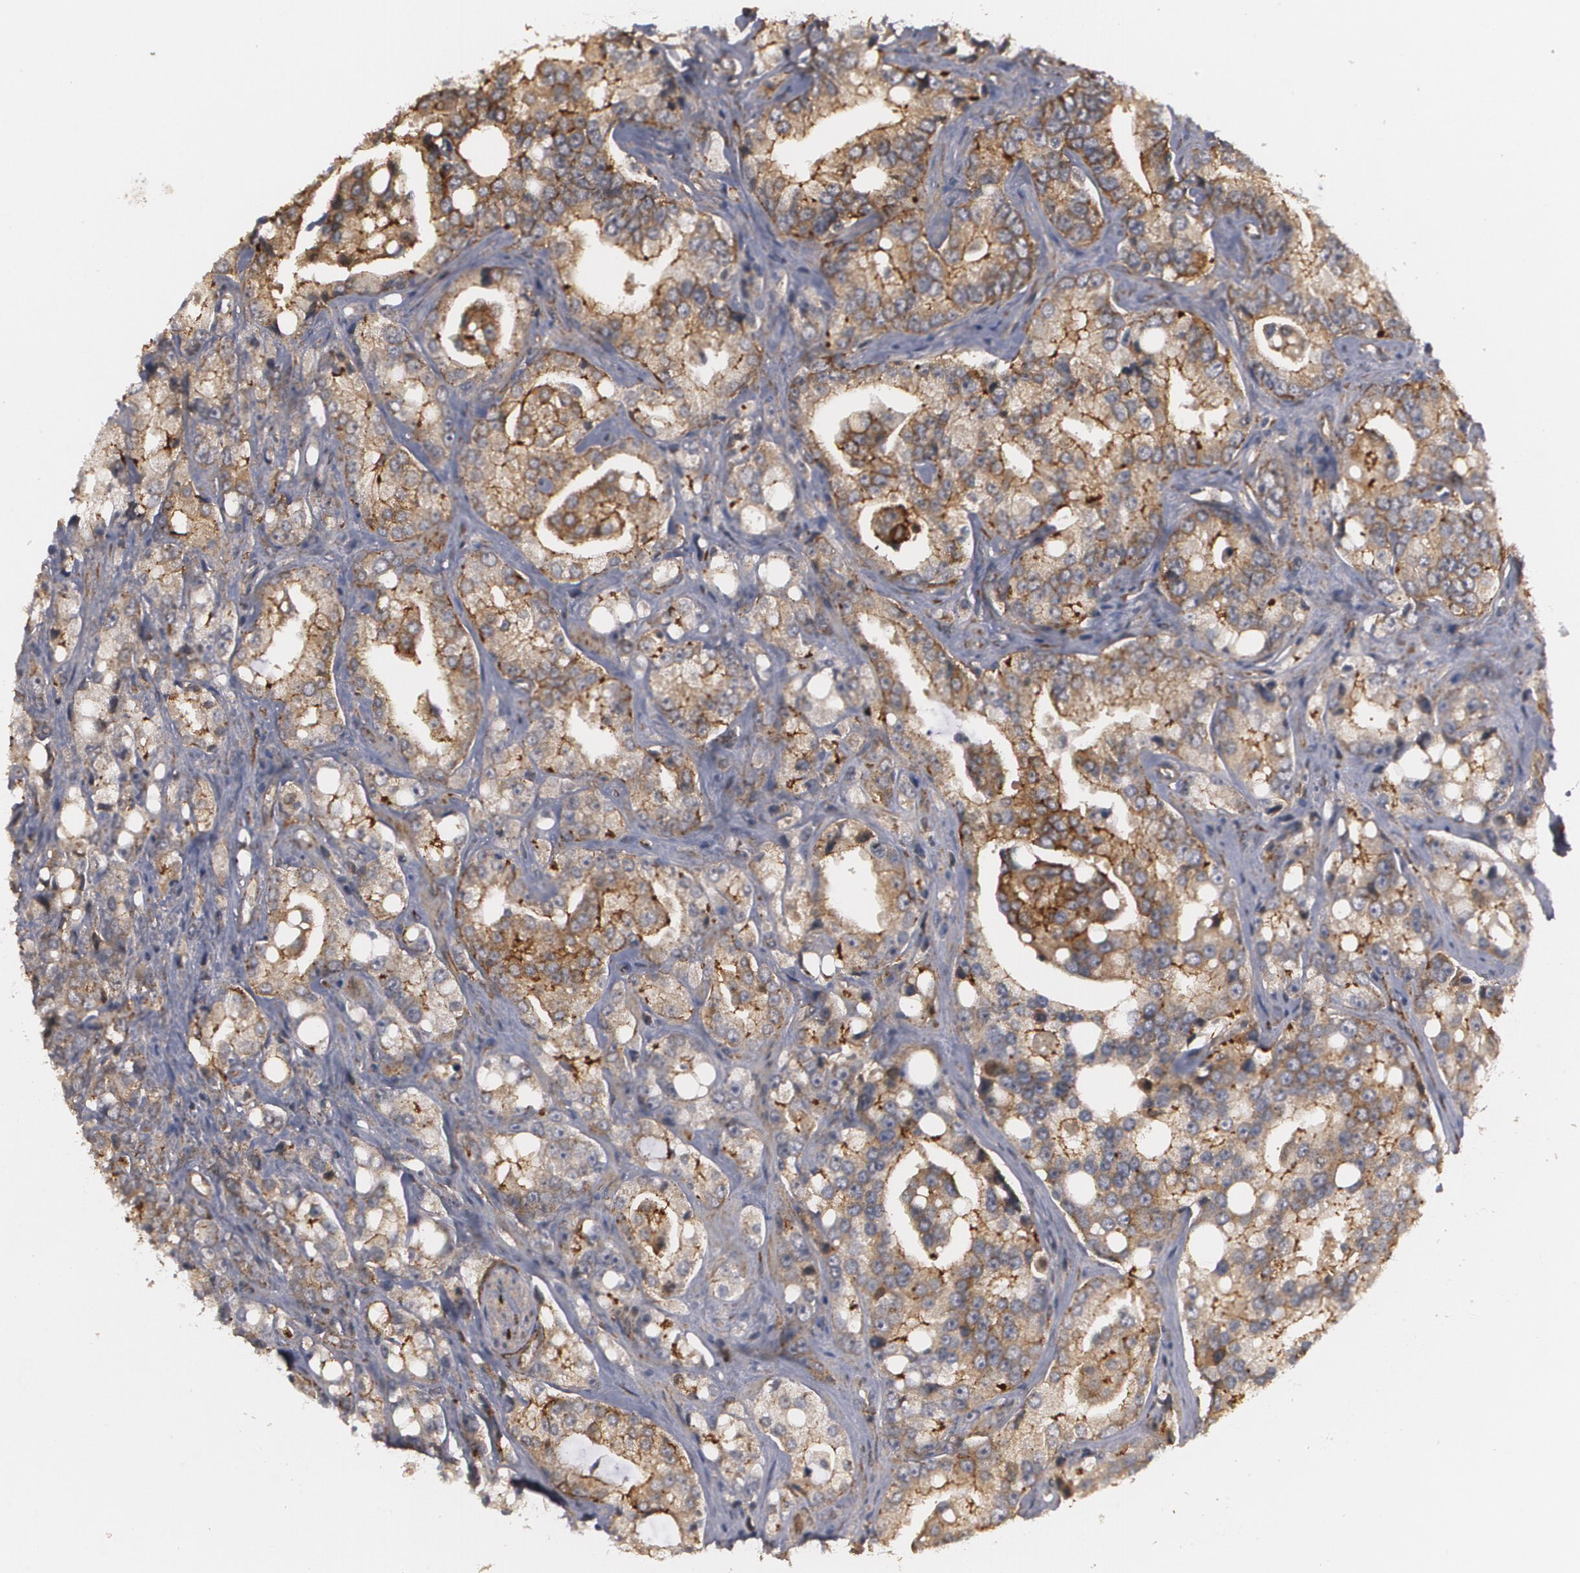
{"staining": {"intensity": "weak", "quantity": "25%-75%", "location": "cytoplasmic/membranous"}, "tissue": "prostate cancer", "cell_type": "Tumor cells", "image_type": "cancer", "snomed": [{"axis": "morphology", "description": "Adenocarcinoma, High grade"}, {"axis": "topography", "description": "Prostate"}], "caption": "Protein expression analysis of prostate high-grade adenocarcinoma demonstrates weak cytoplasmic/membranous expression in about 25%-75% of tumor cells. (IHC, brightfield microscopy, high magnification).", "gene": "TJP1", "patient": {"sex": "male", "age": 67}}